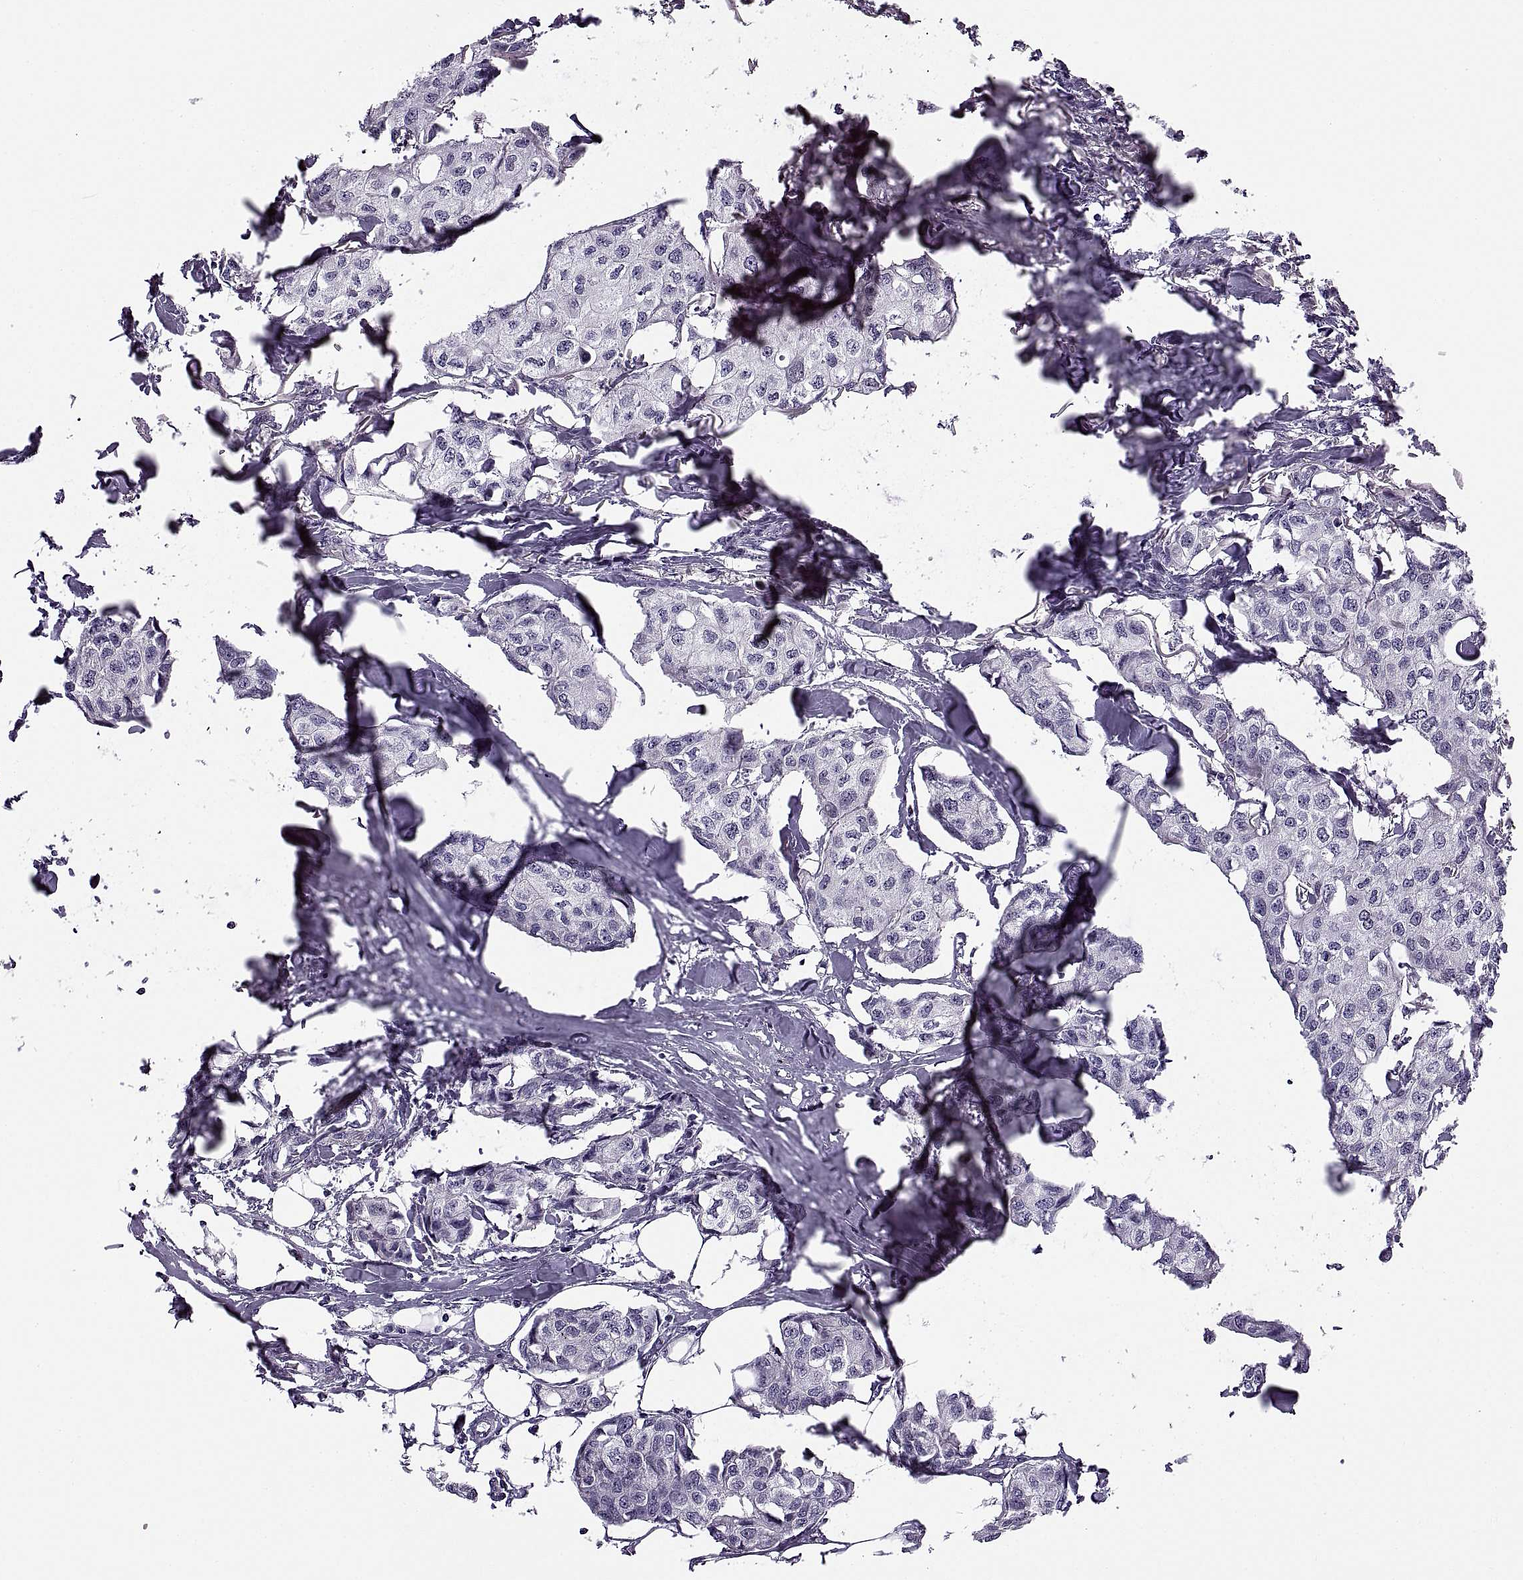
{"staining": {"intensity": "negative", "quantity": "none", "location": "none"}, "tissue": "breast cancer", "cell_type": "Tumor cells", "image_type": "cancer", "snomed": [{"axis": "morphology", "description": "Duct carcinoma"}, {"axis": "topography", "description": "Breast"}], "caption": "High power microscopy micrograph of an immunohistochemistry micrograph of breast intraductal carcinoma, revealing no significant expression in tumor cells.", "gene": "MAGEB1", "patient": {"sex": "female", "age": 80}}